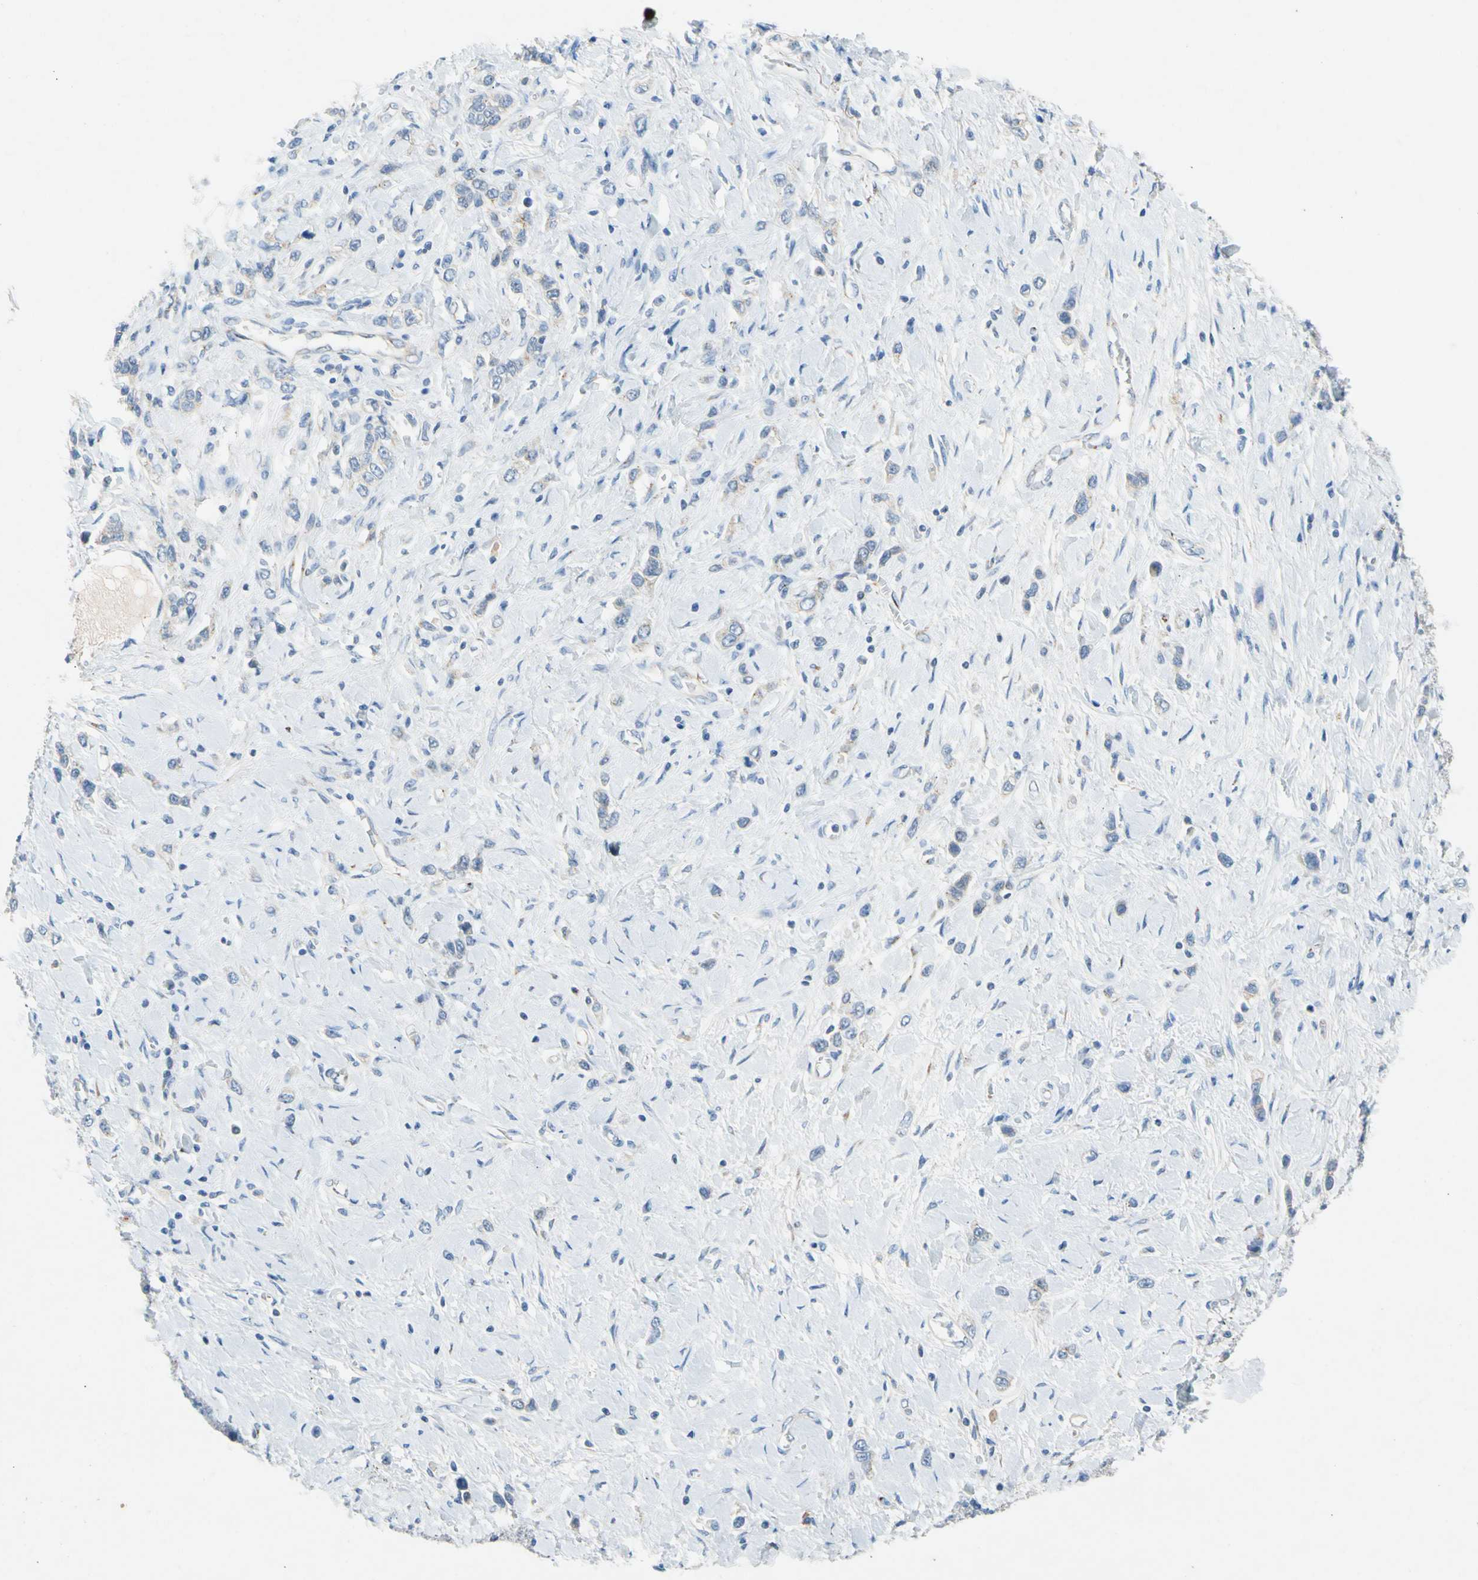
{"staining": {"intensity": "negative", "quantity": "none", "location": "none"}, "tissue": "stomach cancer", "cell_type": "Tumor cells", "image_type": "cancer", "snomed": [{"axis": "morphology", "description": "Normal tissue, NOS"}, {"axis": "morphology", "description": "Adenocarcinoma, NOS"}, {"axis": "topography", "description": "Stomach, upper"}, {"axis": "topography", "description": "Stomach"}], "caption": "IHC of human stomach cancer shows no positivity in tumor cells. The staining was performed using DAB (3,3'-diaminobenzidine) to visualize the protein expression in brown, while the nuclei were stained in blue with hematoxylin (Magnification: 20x).", "gene": "GASK1B", "patient": {"sex": "female", "age": 65}}